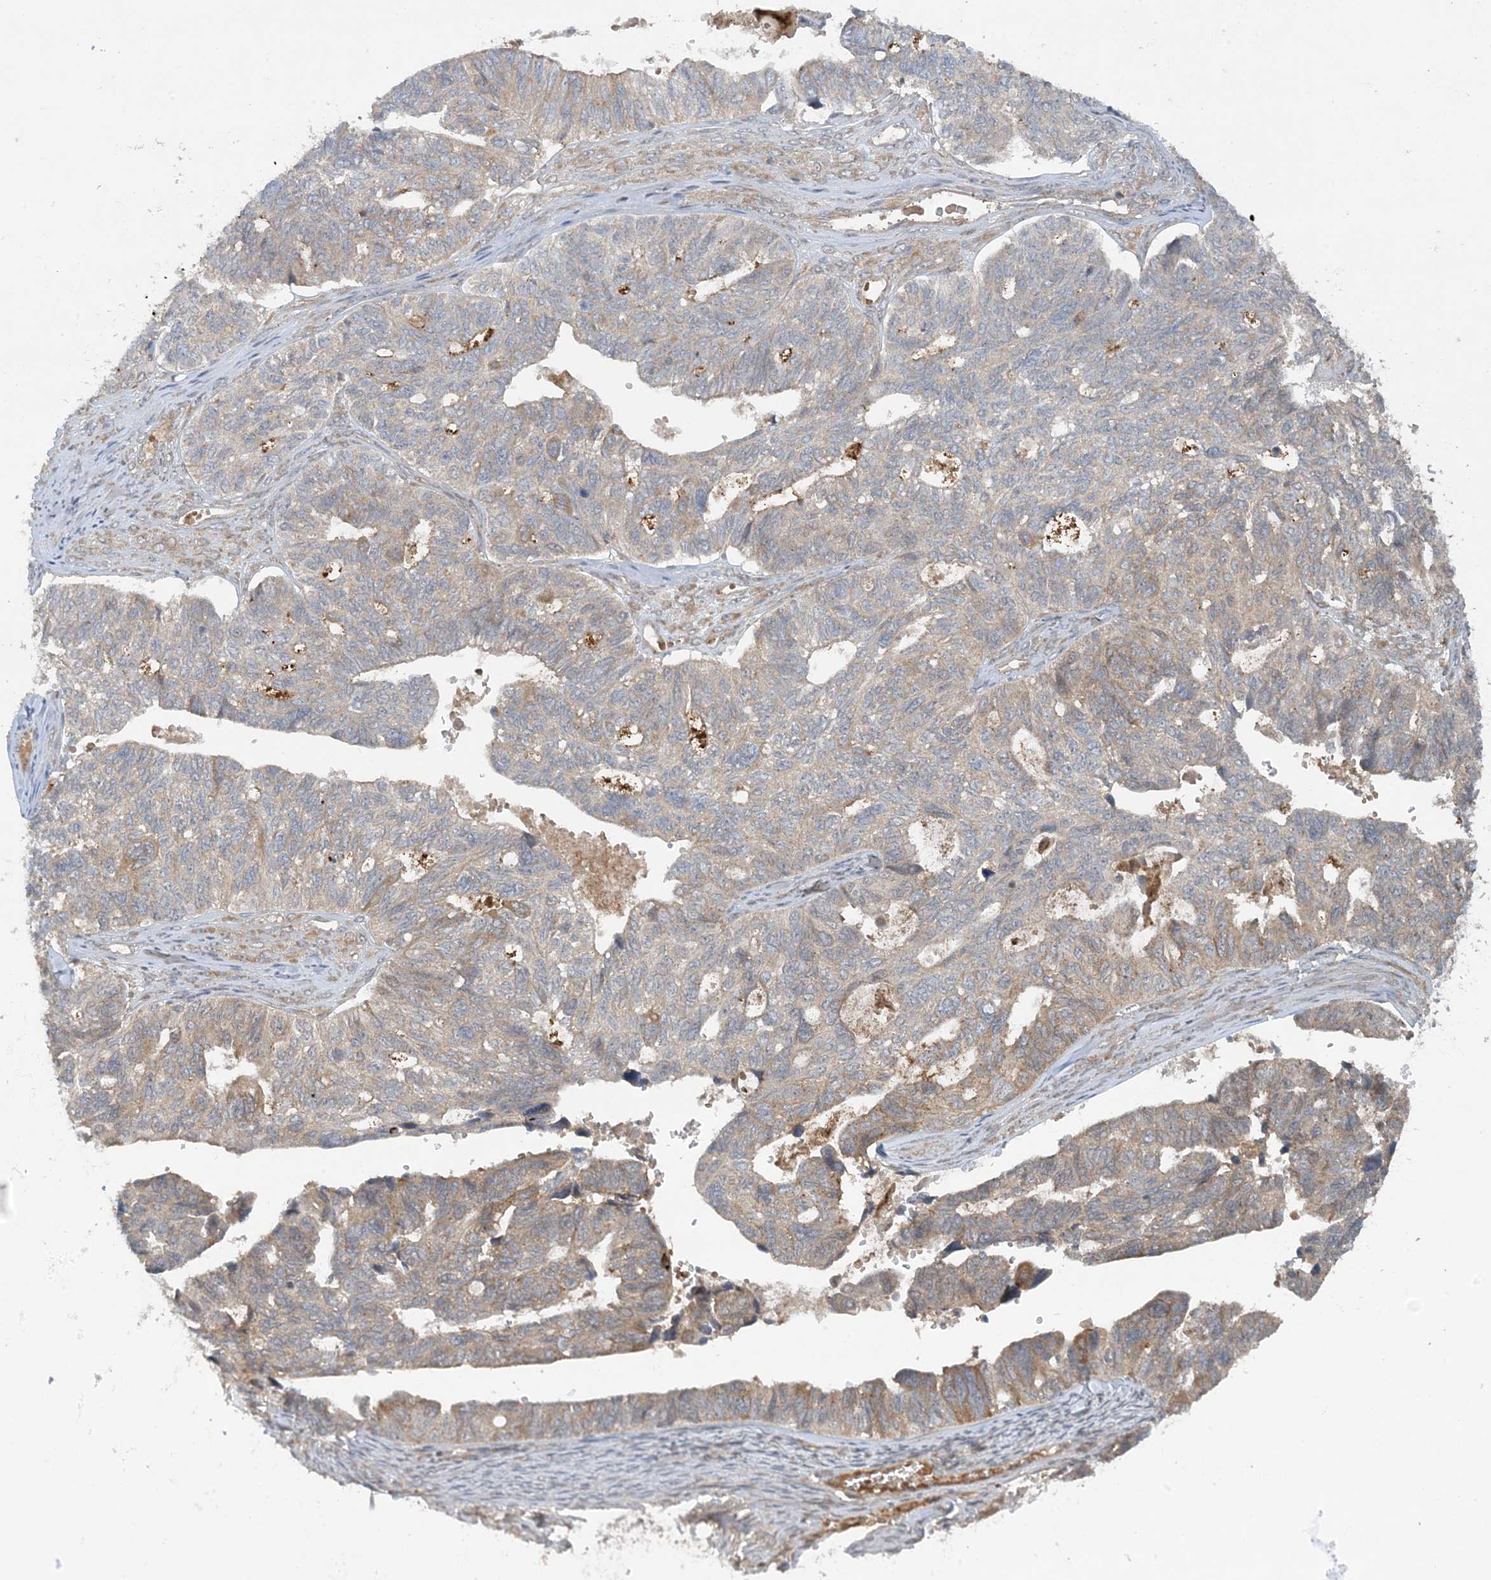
{"staining": {"intensity": "weak", "quantity": "<25%", "location": "cytoplasmic/membranous"}, "tissue": "ovarian cancer", "cell_type": "Tumor cells", "image_type": "cancer", "snomed": [{"axis": "morphology", "description": "Cystadenocarcinoma, serous, NOS"}, {"axis": "topography", "description": "Ovary"}], "caption": "Immunohistochemistry (IHC) image of ovarian serous cystadenocarcinoma stained for a protein (brown), which displays no expression in tumor cells.", "gene": "STAM2", "patient": {"sex": "female", "age": 79}}